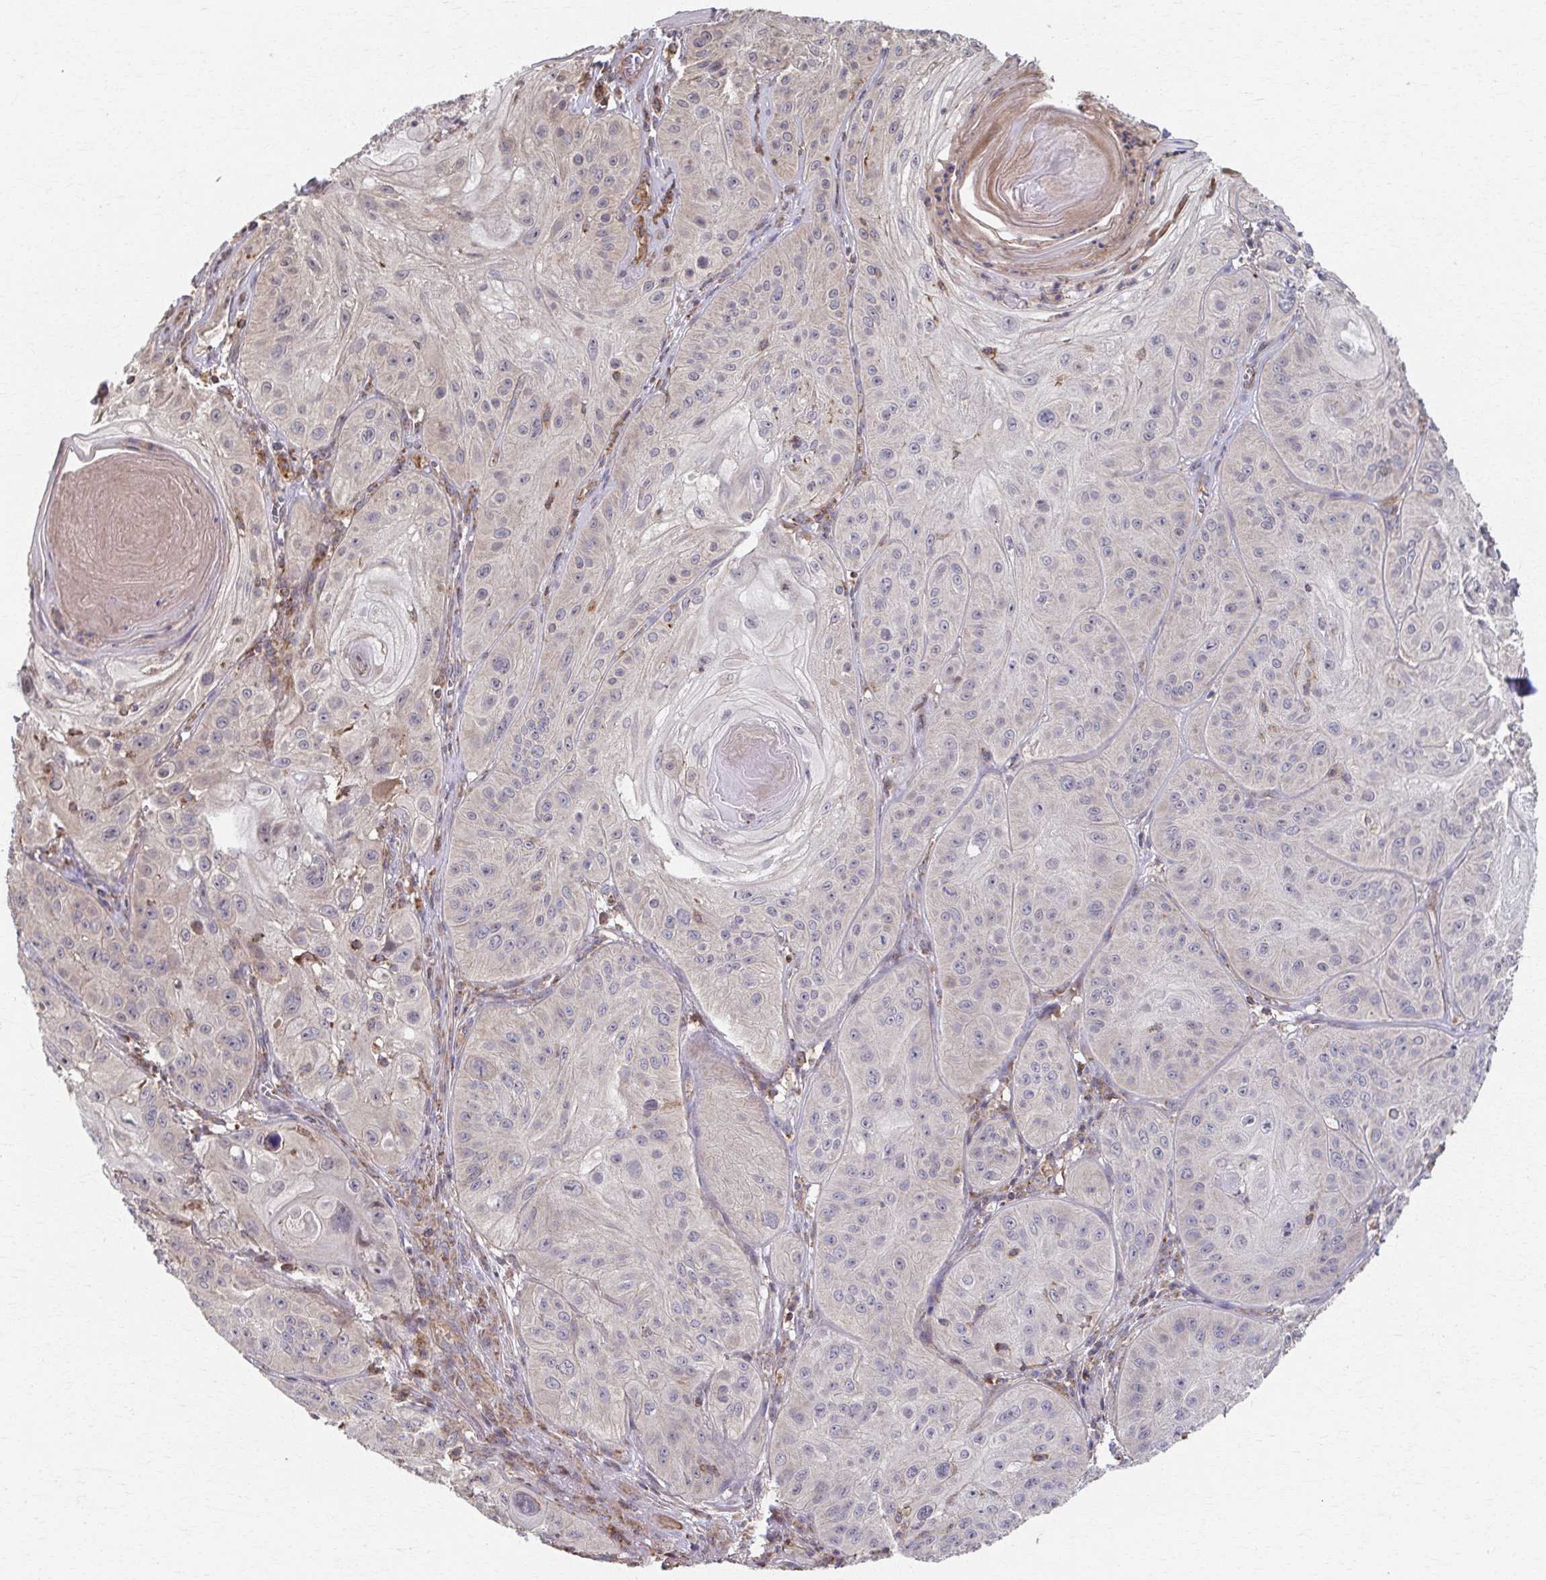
{"staining": {"intensity": "negative", "quantity": "none", "location": "none"}, "tissue": "skin cancer", "cell_type": "Tumor cells", "image_type": "cancer", "snomed": [{"axis": "morphology", "description": "Squamous cell carcinoma, NOS"}, {"axis": "topography", "description": "Skin"}], "caption": "Micrograph shows no protein staining in tumor cells of skin squamous cell carcinoma tissue. (Stains: DAB immunohistochemistry (IHC) with hematoxylin counter stain, Microscopy: brightfield microscopy at high magnification).", "gene": "KLHL34", "patient": {"sex": "male", "age": 85}}